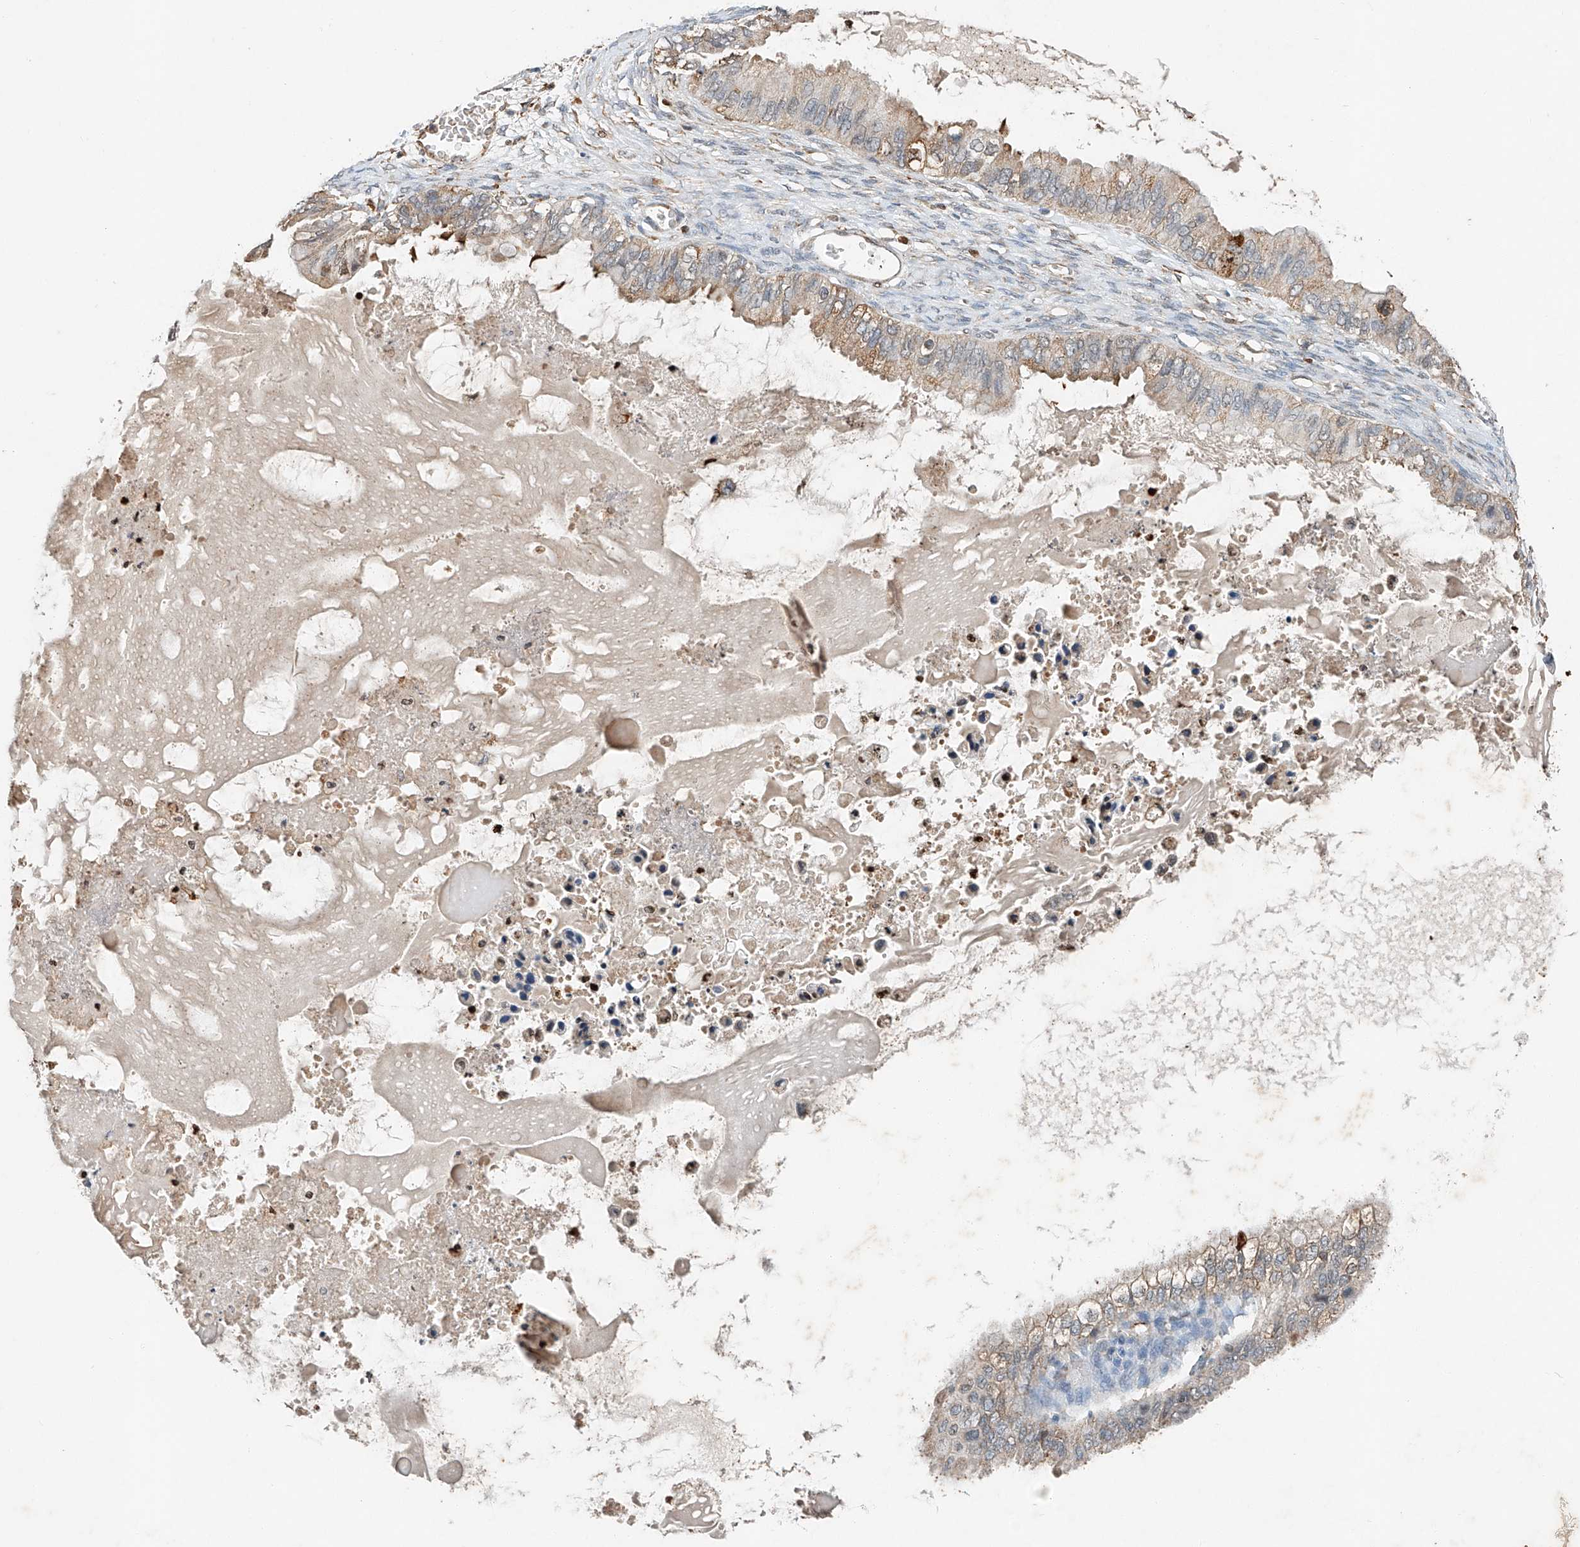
{"staining": {"intensity": "weak", "quantity": "25%-75%", "location": "cytoplasmic/membranous"}, "tissue": "ovarian cancer", "cell_type": "Tumor cells", "image_type": "cancer", "snomed": [{"axis": "morphology", "description": "Cystadenocarcinoma, mucinous, NOS"}, {"axis": "topography", "description": "Ovary"}], "caption": "Protein analysis of ovarian cancer tissue shows weak cytoplasmic/membranous expression in about 25%-75% of tumor cells.", "gene": "CTDP1", "patient": {"sex": "female", "age": 80}}